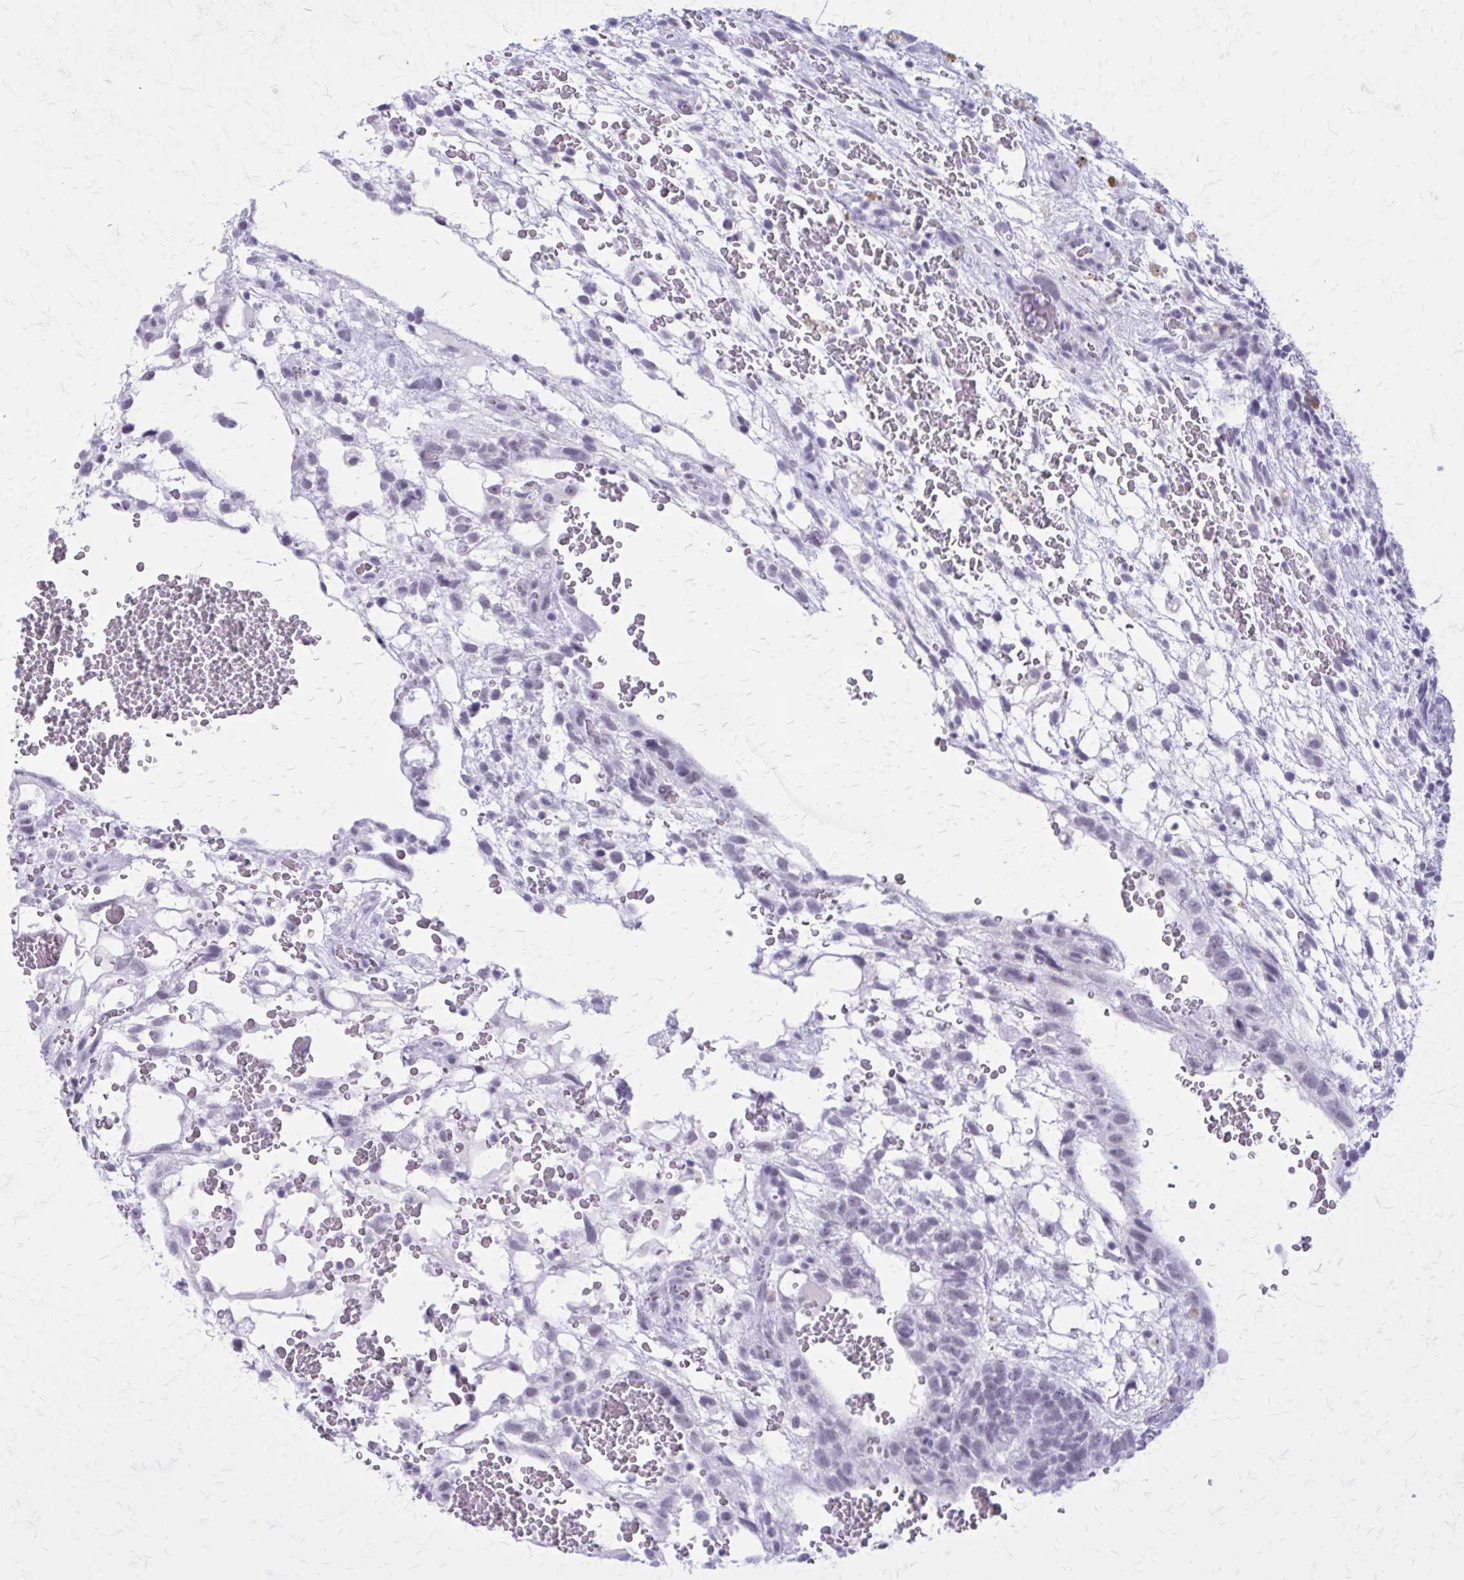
{"staining": {"intensity": "negative", "quantity": "none", "location": "none"}, "tissue": "testis cancer", "cell_type": "Tumor cells", "image_type": "cancer", "snomed": [{"axis": "morphology", "description": "Normal tissue, NOS"}, {"axis": "morphology", "description": "Carcinoma, Embryonal, NOS"}, {"axis": "topography", "description": "Testis"}], "caption": "Immunohistochemical staining of embryonal carcinoma (testis) demonstrates no significant expression in tumor cells.", "gene": "GAD1", "patient": {"sex": "male", "age": 32}}